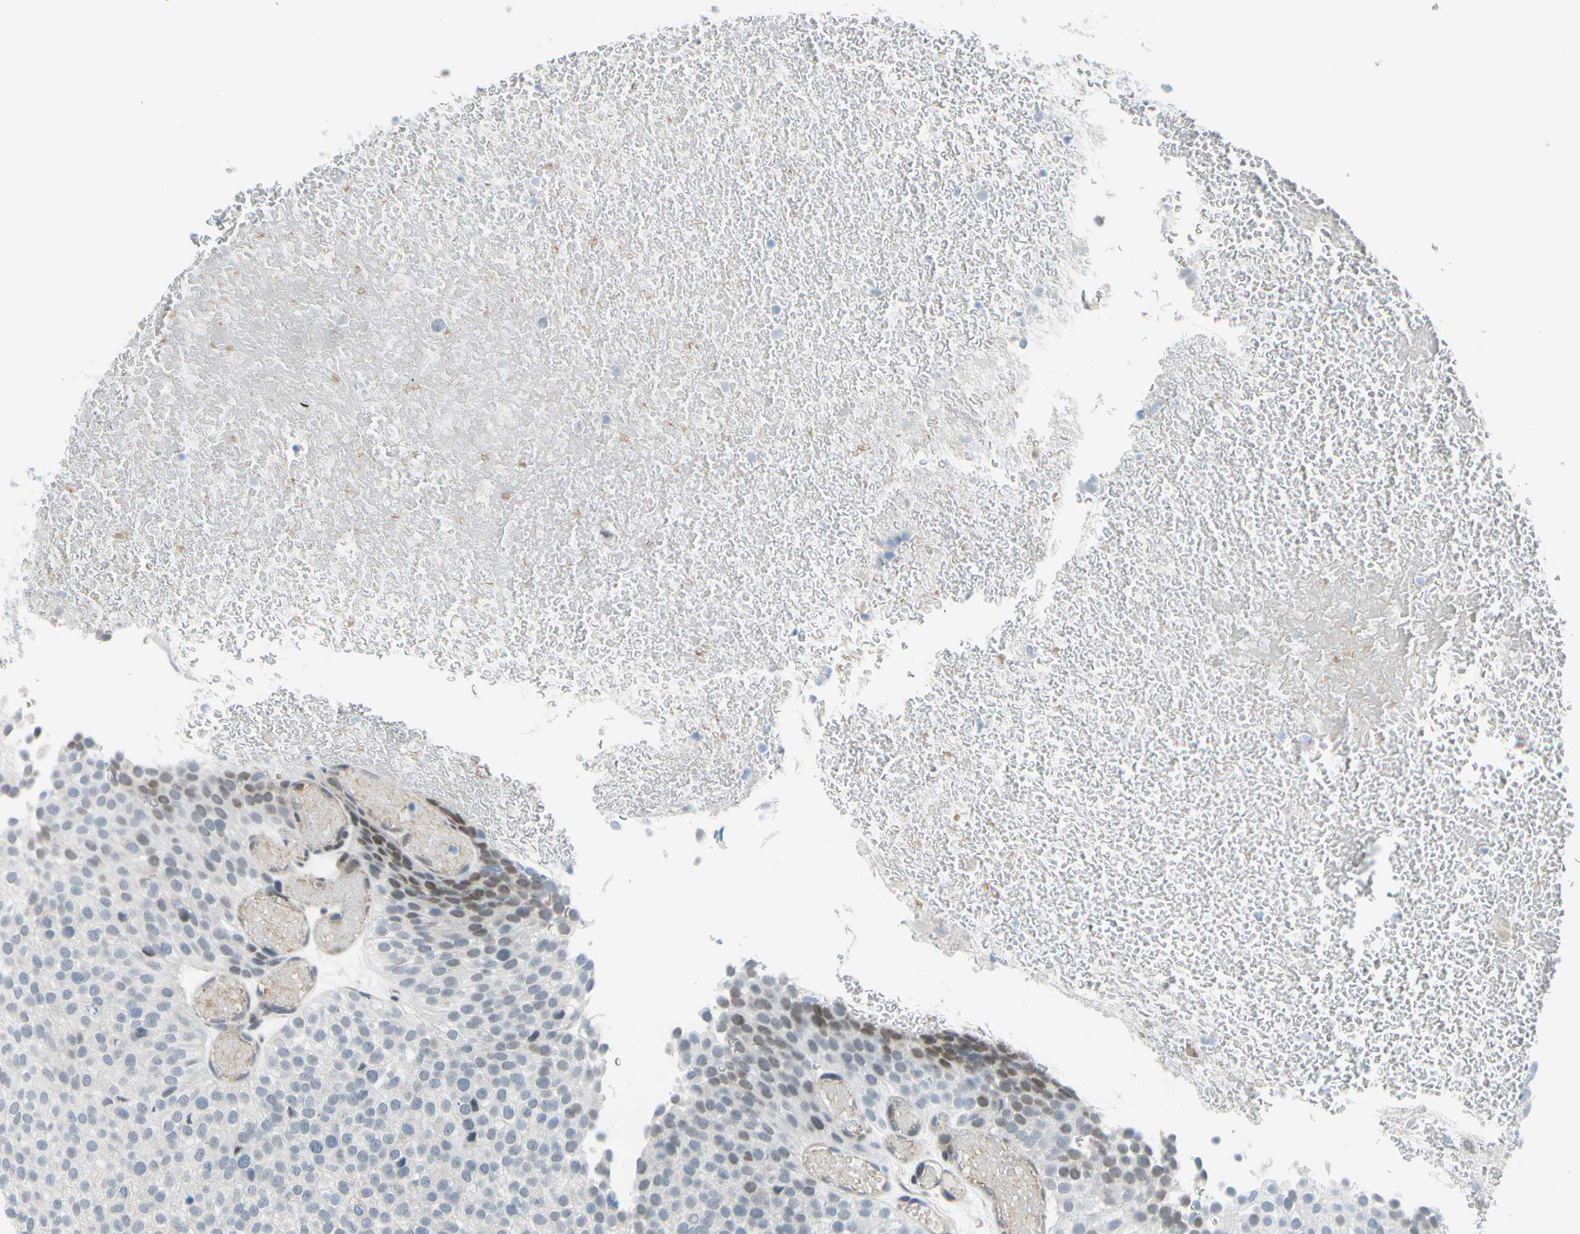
{"staining": {"intensity": "moderate", "quantity": "<25%", "location": "nuclear"}, "tissue": "urothelial cancer", "cell_type": "Tumor cells", "image_type": "cancer", "snomed": [{"axis": "morphology", "description": "Urothelial carcinoma, Low grade"}, {"axis": "topography", "description": "Urinary bladder"}], "caption": "Immunohistochemical staining of human urothelial cancer shows moderate nuclear protein expression in approximately <25% of tumor cells. Nuclei are stained in blue.", "gene": "FCER2", "patient": {"sex": "male", "age": 78}}